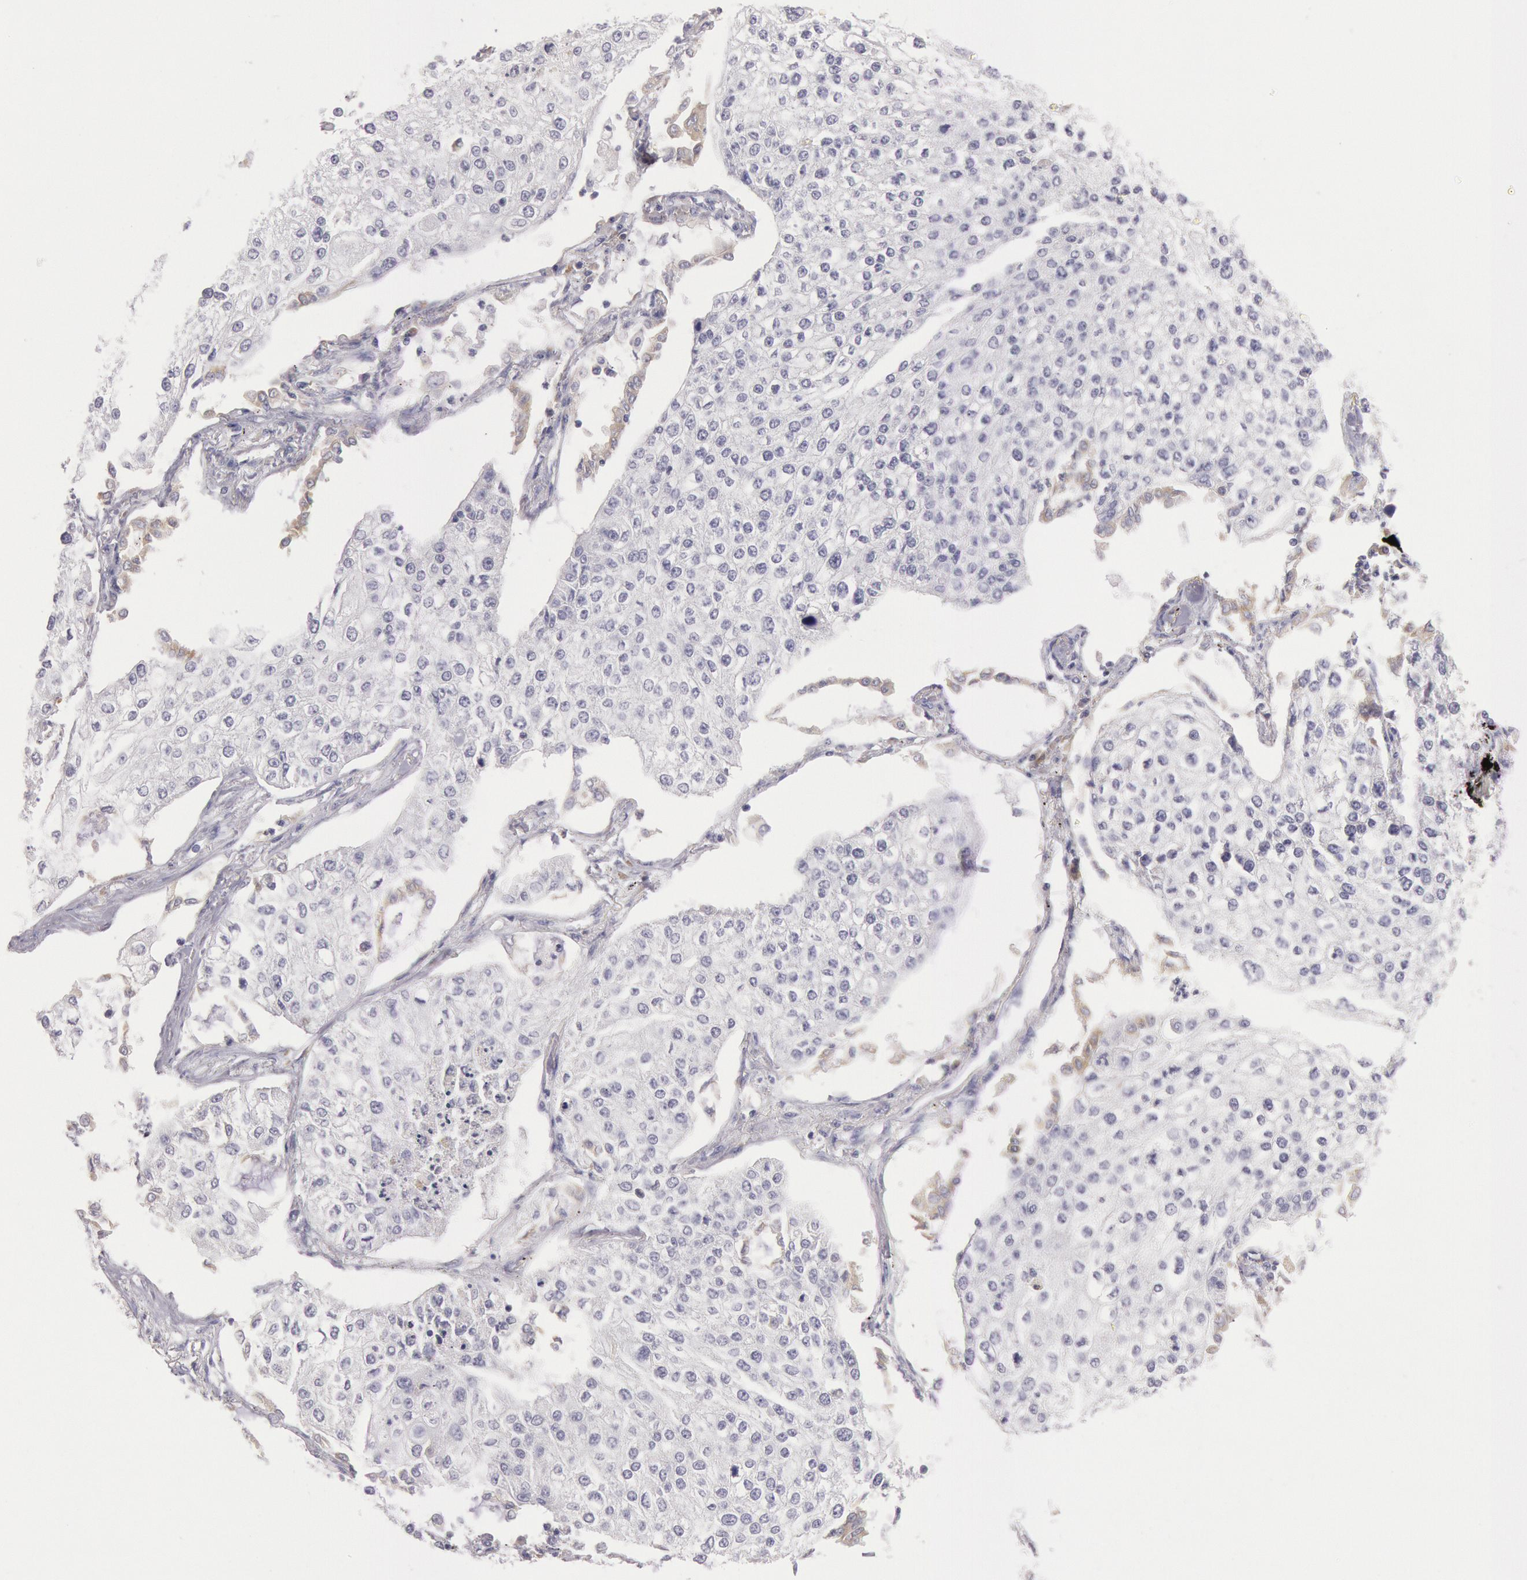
{"staining": {"intensity": "negative", "quantity": "none", "location": "none"}, "tissue": "lung cancer", "cell_type": "Tumor cells", "image_type": "cancer", "snomed": [{"axis": "morphology", "description": "Squamous cell carcinoma, NOS"}, {"axis": "topography", "description": "Lung"}], "caption": "Immunohistochemical staining of human lung cancer (squamous cell carcinoma) shows no significant expression in tumor cells.", "gene": "CIDEB", "patient": {"sex": "male", "age": 75}}